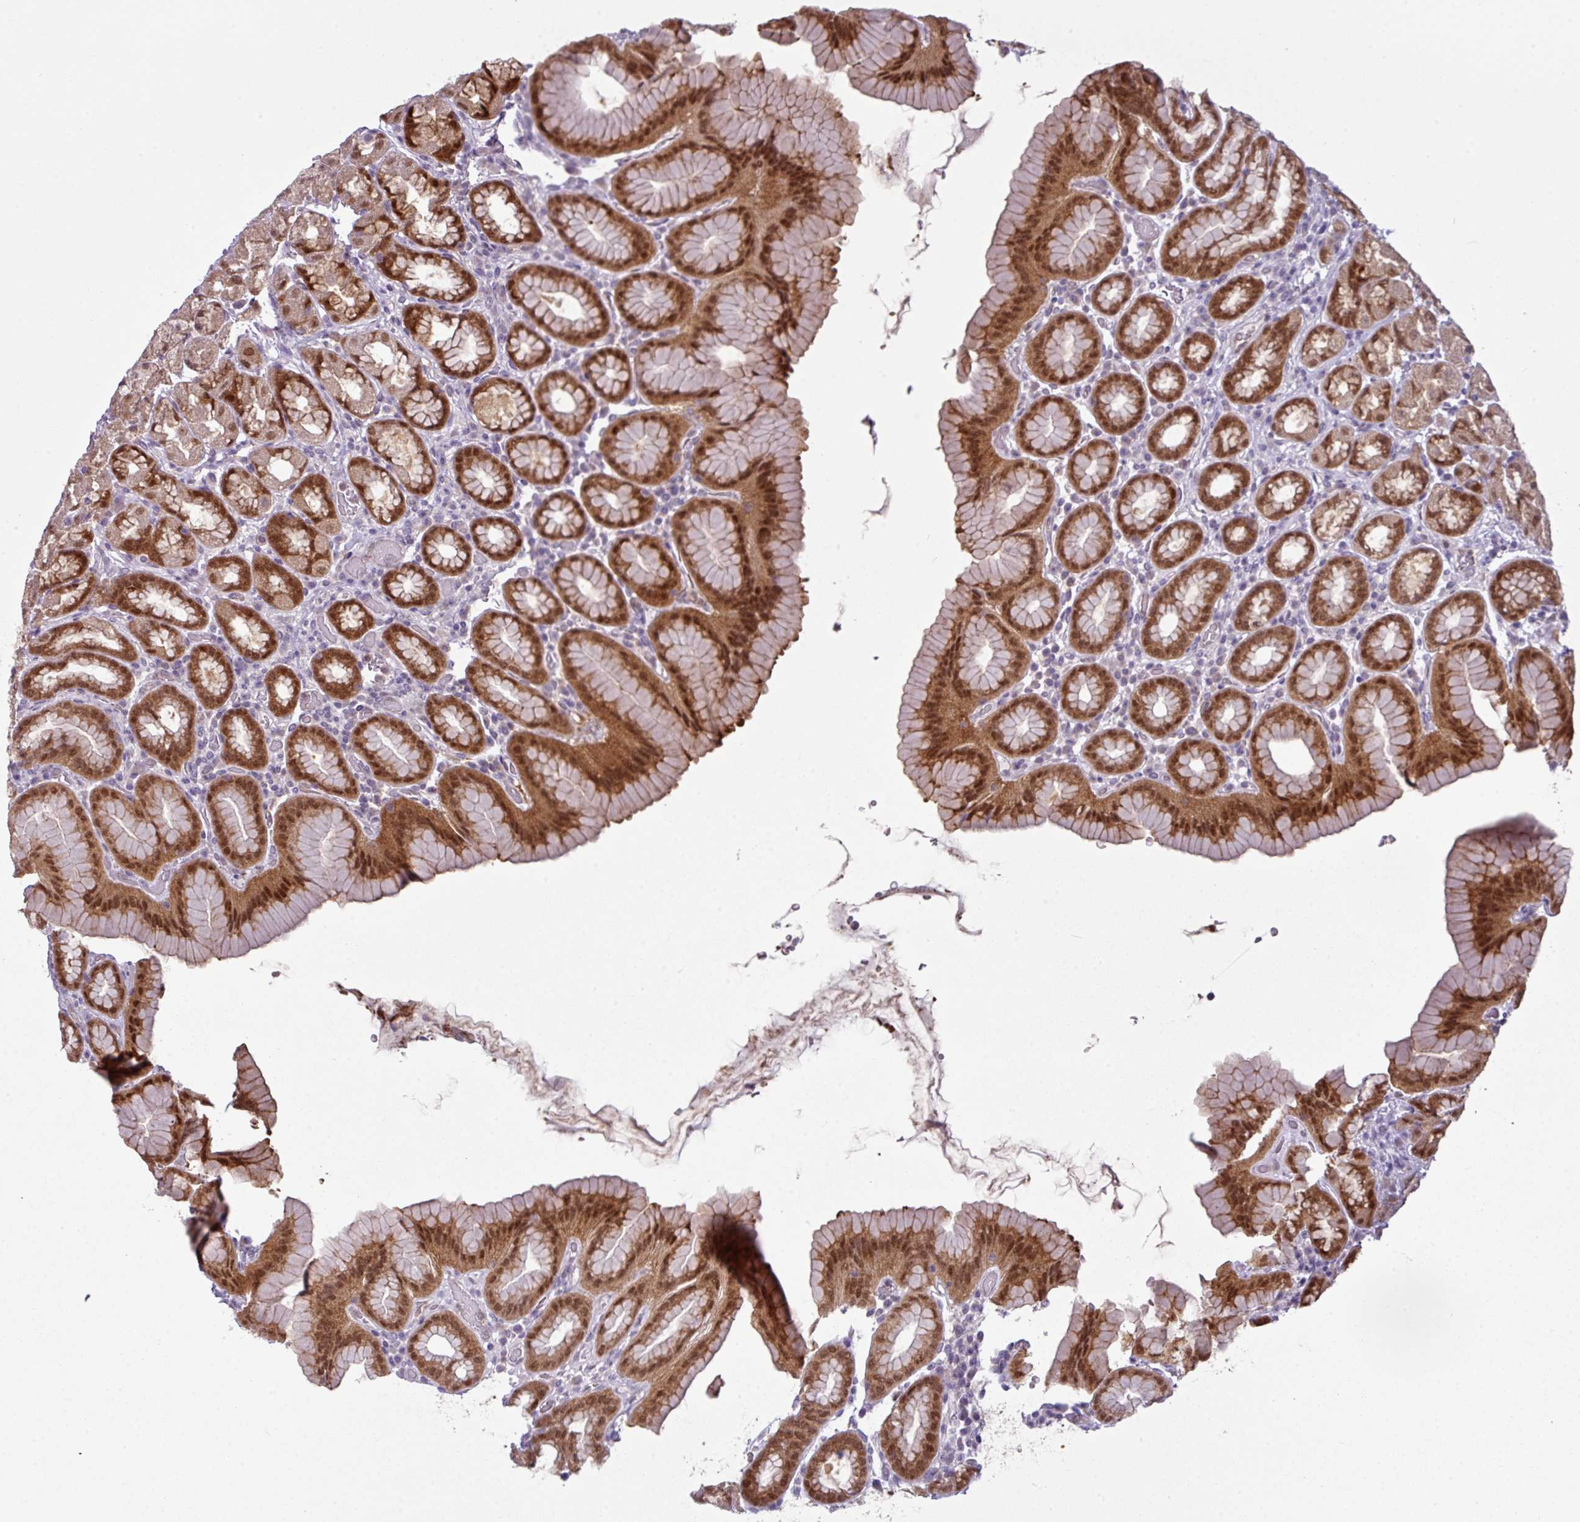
{"staining": {"intensity": "strong", "quantity": ">75%", "location": "cytoplasmic/membranous,nuclear"}, "tissue": "stomach", "cell_type": "Glandular cells", "image_type": "normal", "snomed": [{"axis": "morphology", "description": "Normal tissue, NOS"}, {"axis": "topography", "description": "Stomach, upper"}, {"axis": "topography", "description": "Stomach"}], "caption": "Protein staining demonstrates strong cytoplasmic/membranous,nuclear staining in approximately >75% of glandular cells in benign stomach. (Stains: DAB in brown, nuclei in blue, Microscopy: brightfield microscopy at high magnification).", "gene": "TTLL12", "patient": {"sex": "male", "age": 68}}